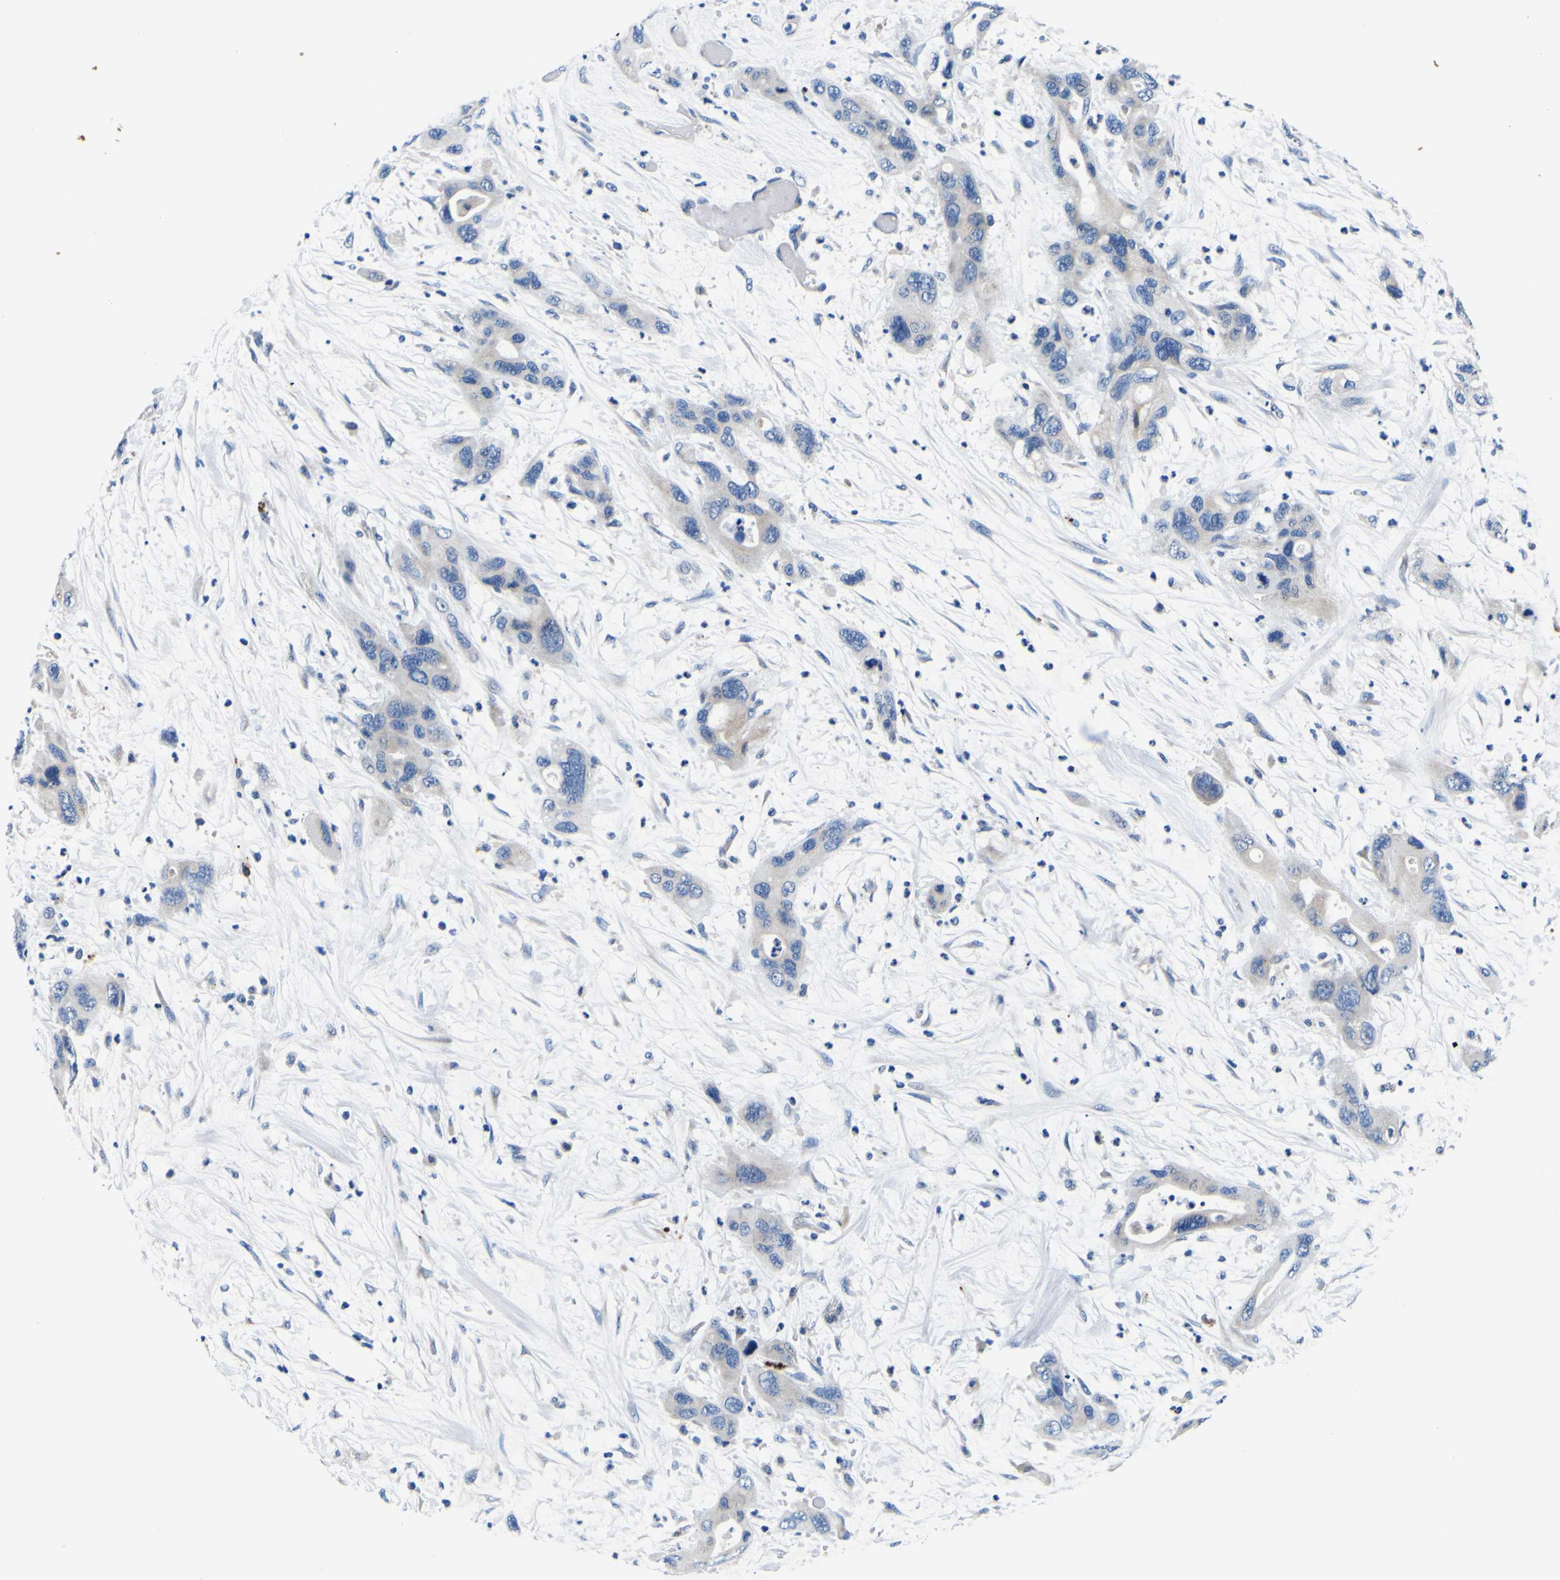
{"staining": {"intensity": "weak", "quantity": ">75%", "location": "cytoplasmic/membranous"}, "tissue": "pancreatic cancer", "cell_type": "Tumor cells", "image_type": "cancer", "snomed": [{"axis": "morphology", "description": "Adenocarcinoma, NOS"}, {"axis": "topography", "description": "Pancreas"}], "caption": "Immunohistochemistry (IHC) micrograph of human pancreatic cancer (adenocarcinoma) stained for a protein (brown), which reveals low levels of weak cytoplasmic/membranous expression in approximately >75% of tumor cells.", "gene": "AGAP3", "patient": {"sex": "female", "age": 71}}